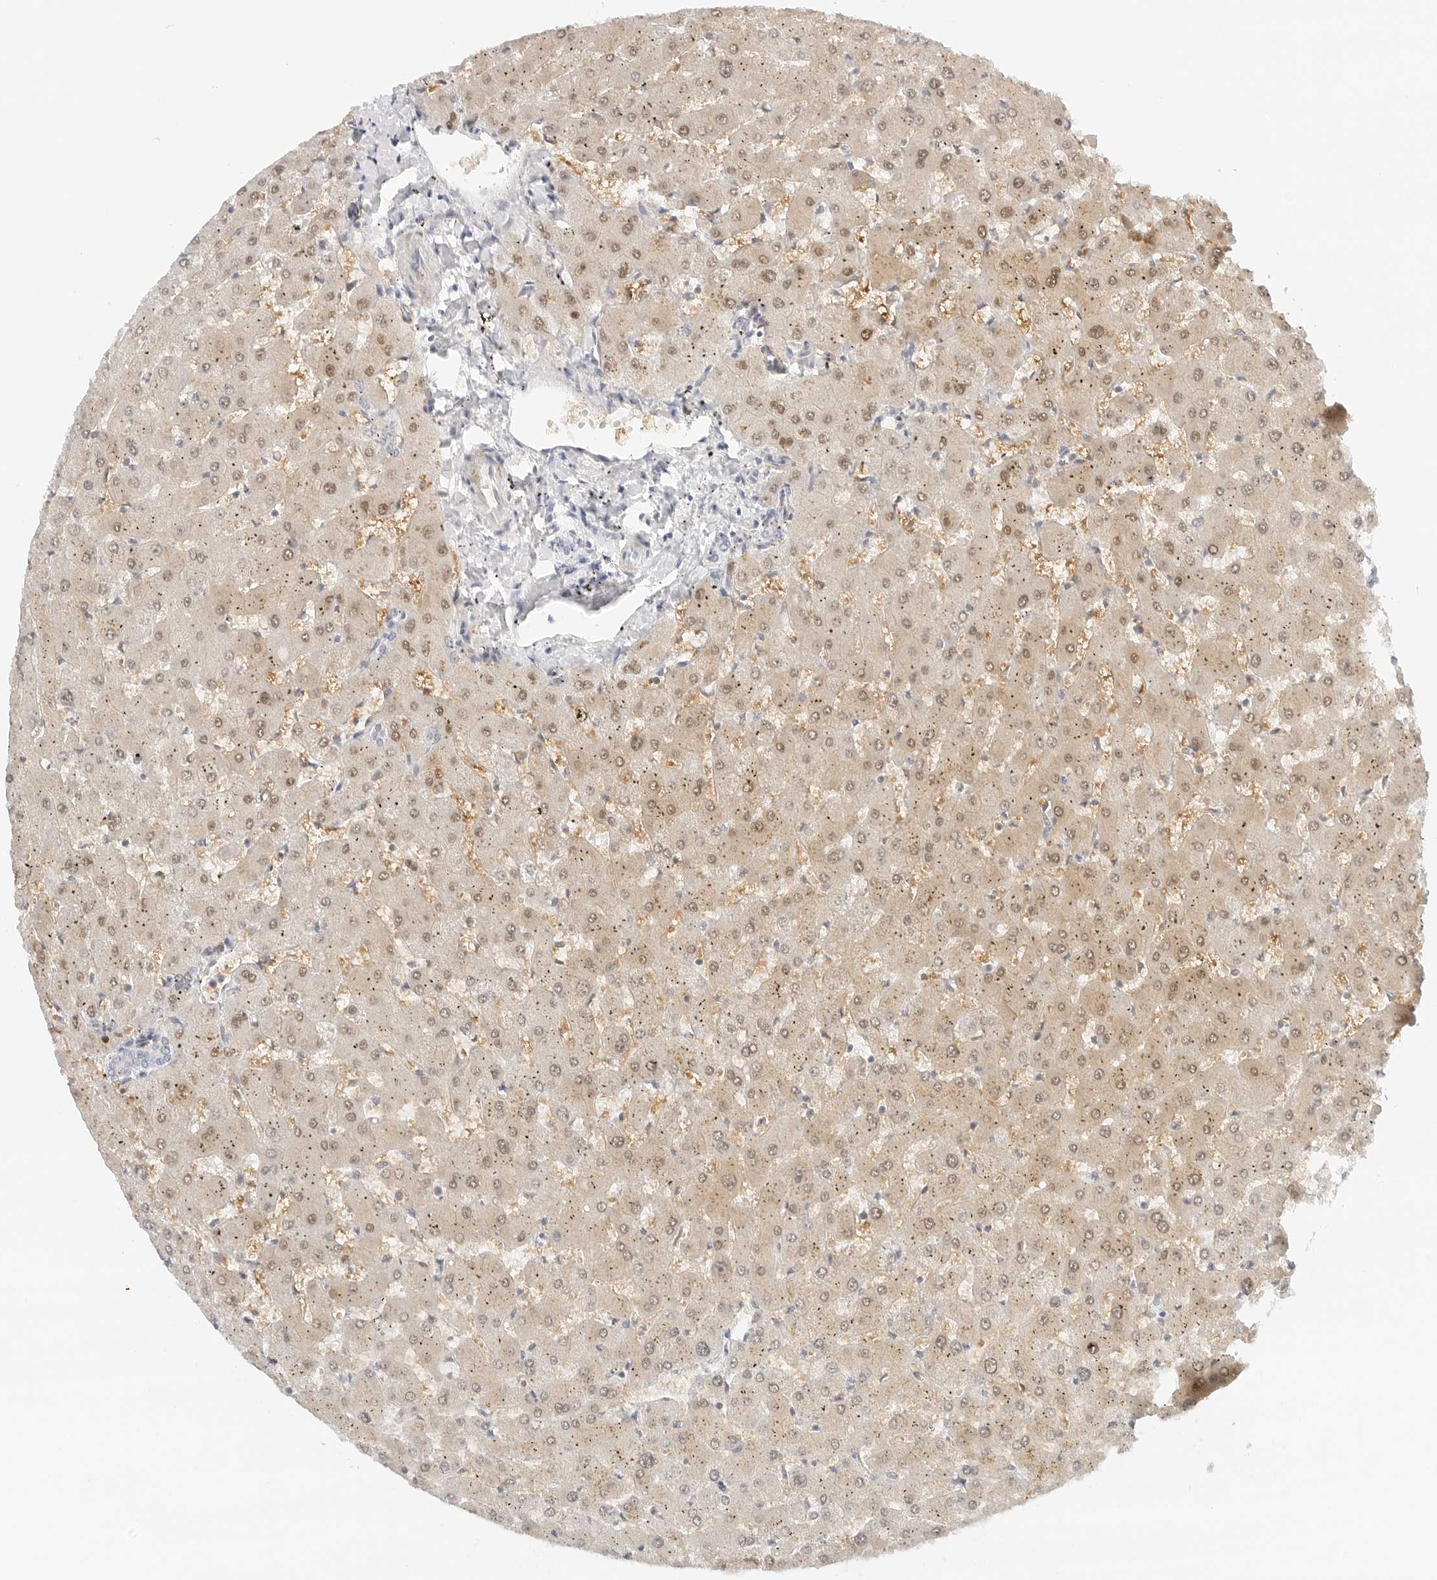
{"staining": {"intensity": "negative", "quantity": "none", "location": "none"}, "tissue": "liver", "cell_type": "Cholangiocytes", "image_type": "normal", "snomed": [{"axis": "morphology", "description": "Normal tissue, NOS"}, {"axis": "topography", "description": "Liver"}], "caption": "The histopathology image exhibits no staining of cholangiocytes in normal liver. (DAB IHC visualized using brightfield microscopy, high magnification).", "gene": "PCDH19", "patient": {"sex": "female", "age": 63}}